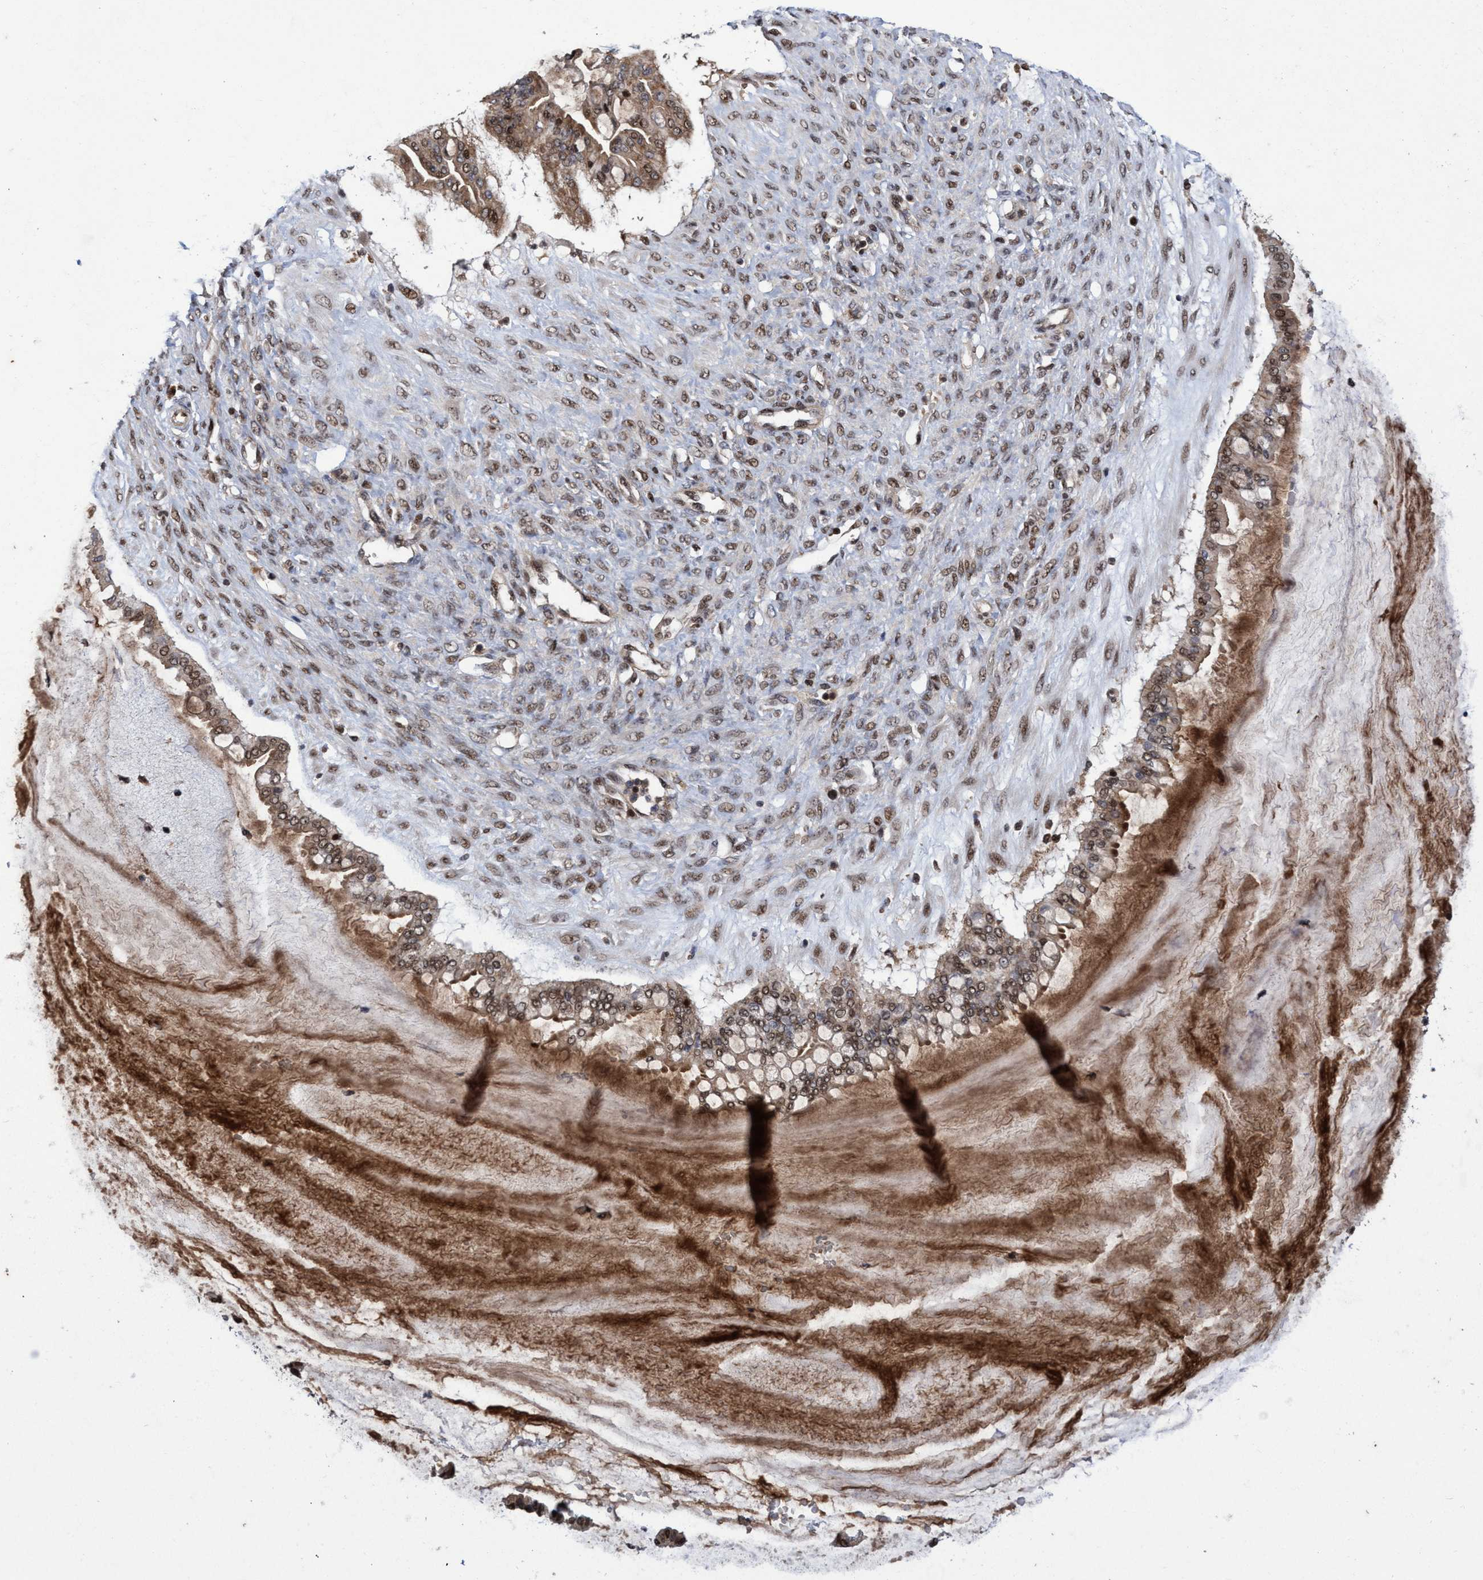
{"staining": {"intensity": "moderate", "quantity": ">75%", "location": "cytoplasmic/membranous,nuclear"}, "tissue": "ovarian cancer", "cell_type": "Tumor cells", "image_type": "cancer", "snomed": [{"axis": "morphology", "description": "Cystadenocarcinoma, mucinous, NOS"}, {"axis": "topography", "description": "Ovary"}], "caption": "IHC histopathology image of neoplastic tissue: human ovarian cancer stained using IHC reveals medium levels of moderate protein expression localized specifically in the cytoplasmic/membranous and nuclear of tumor cells, appearing as a cytoplasmic/membranous and nuclear brown color.", "gene": "GTF2F1", "patient": {"sex": "female", "age": 73}}